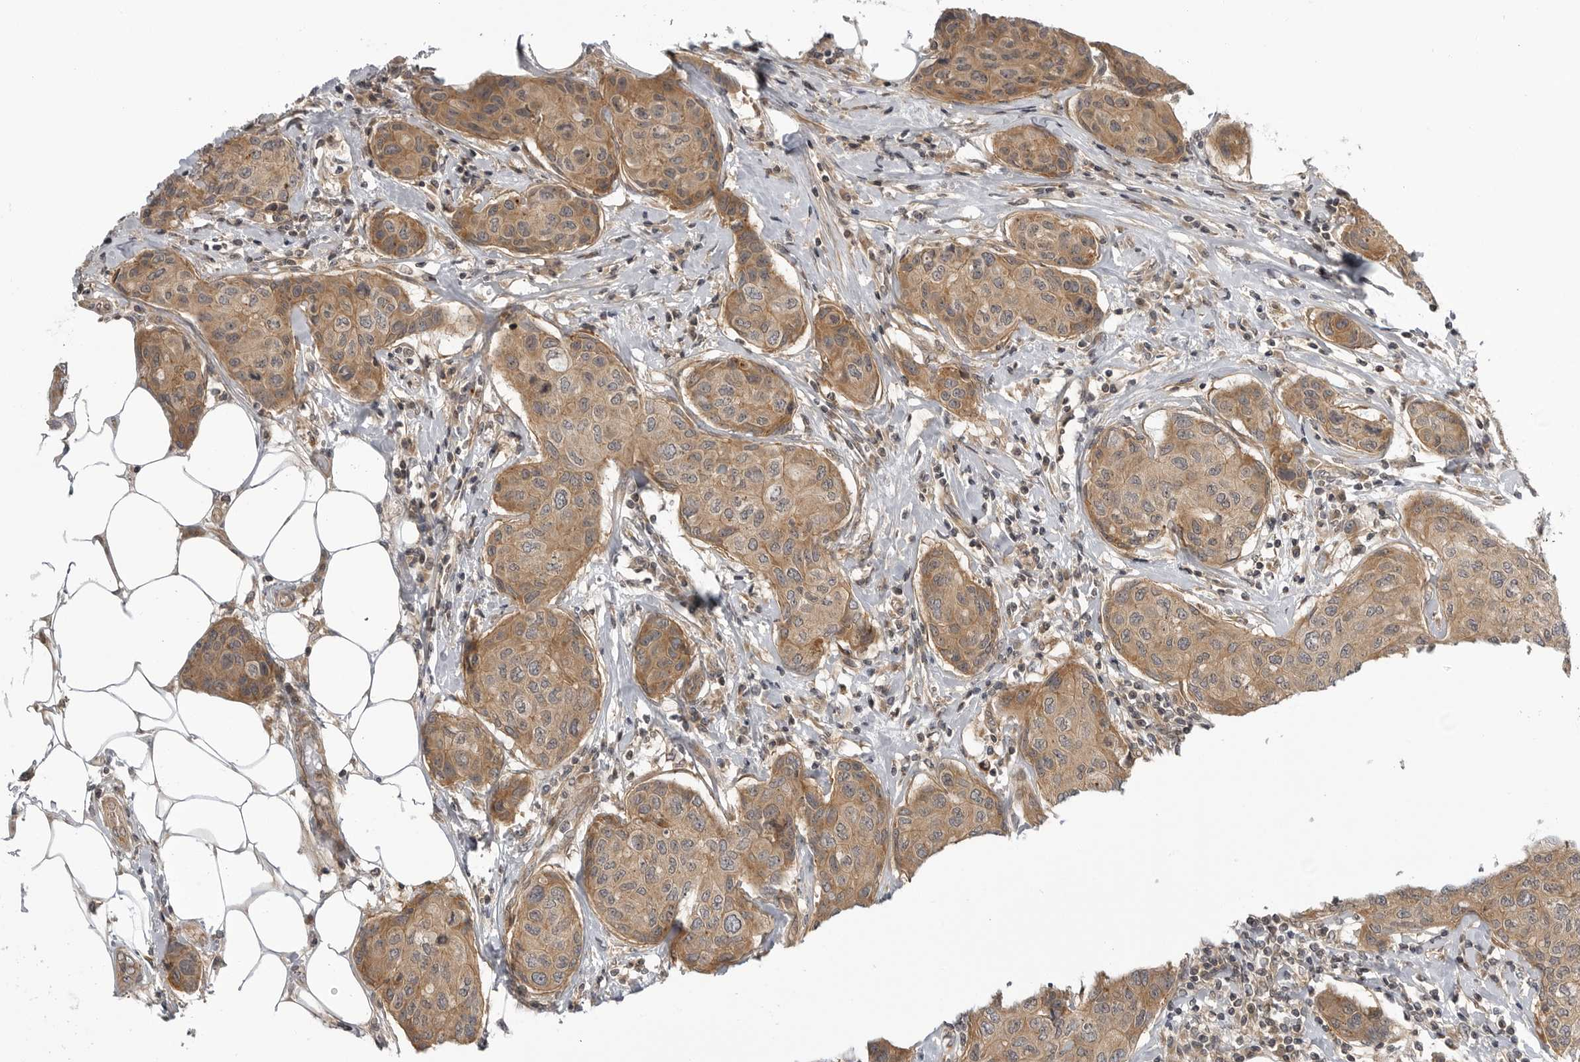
{"staining": {"intensity": "moderate", "quantity": ">75%", "location": "cytoplasmic/membranous"}, "tissue": "breast cancer", "cell_type": "Tumor cells", "image_type": "cancer", "snomed": [{"axis": "morphology", "description": "Duct carcinoma"}, {"axis": "topography", "description": "Breast"}], "caption": "A photomicrograph showing moderate cytoplasmic/membranous staining in approximately >75% of tumor cells in breast invasive ductal carcinoma, as visualized by brown immunohistochemical staining.", "gene": "LRRC45", "patient": {"sex": "female", "age": 80}}